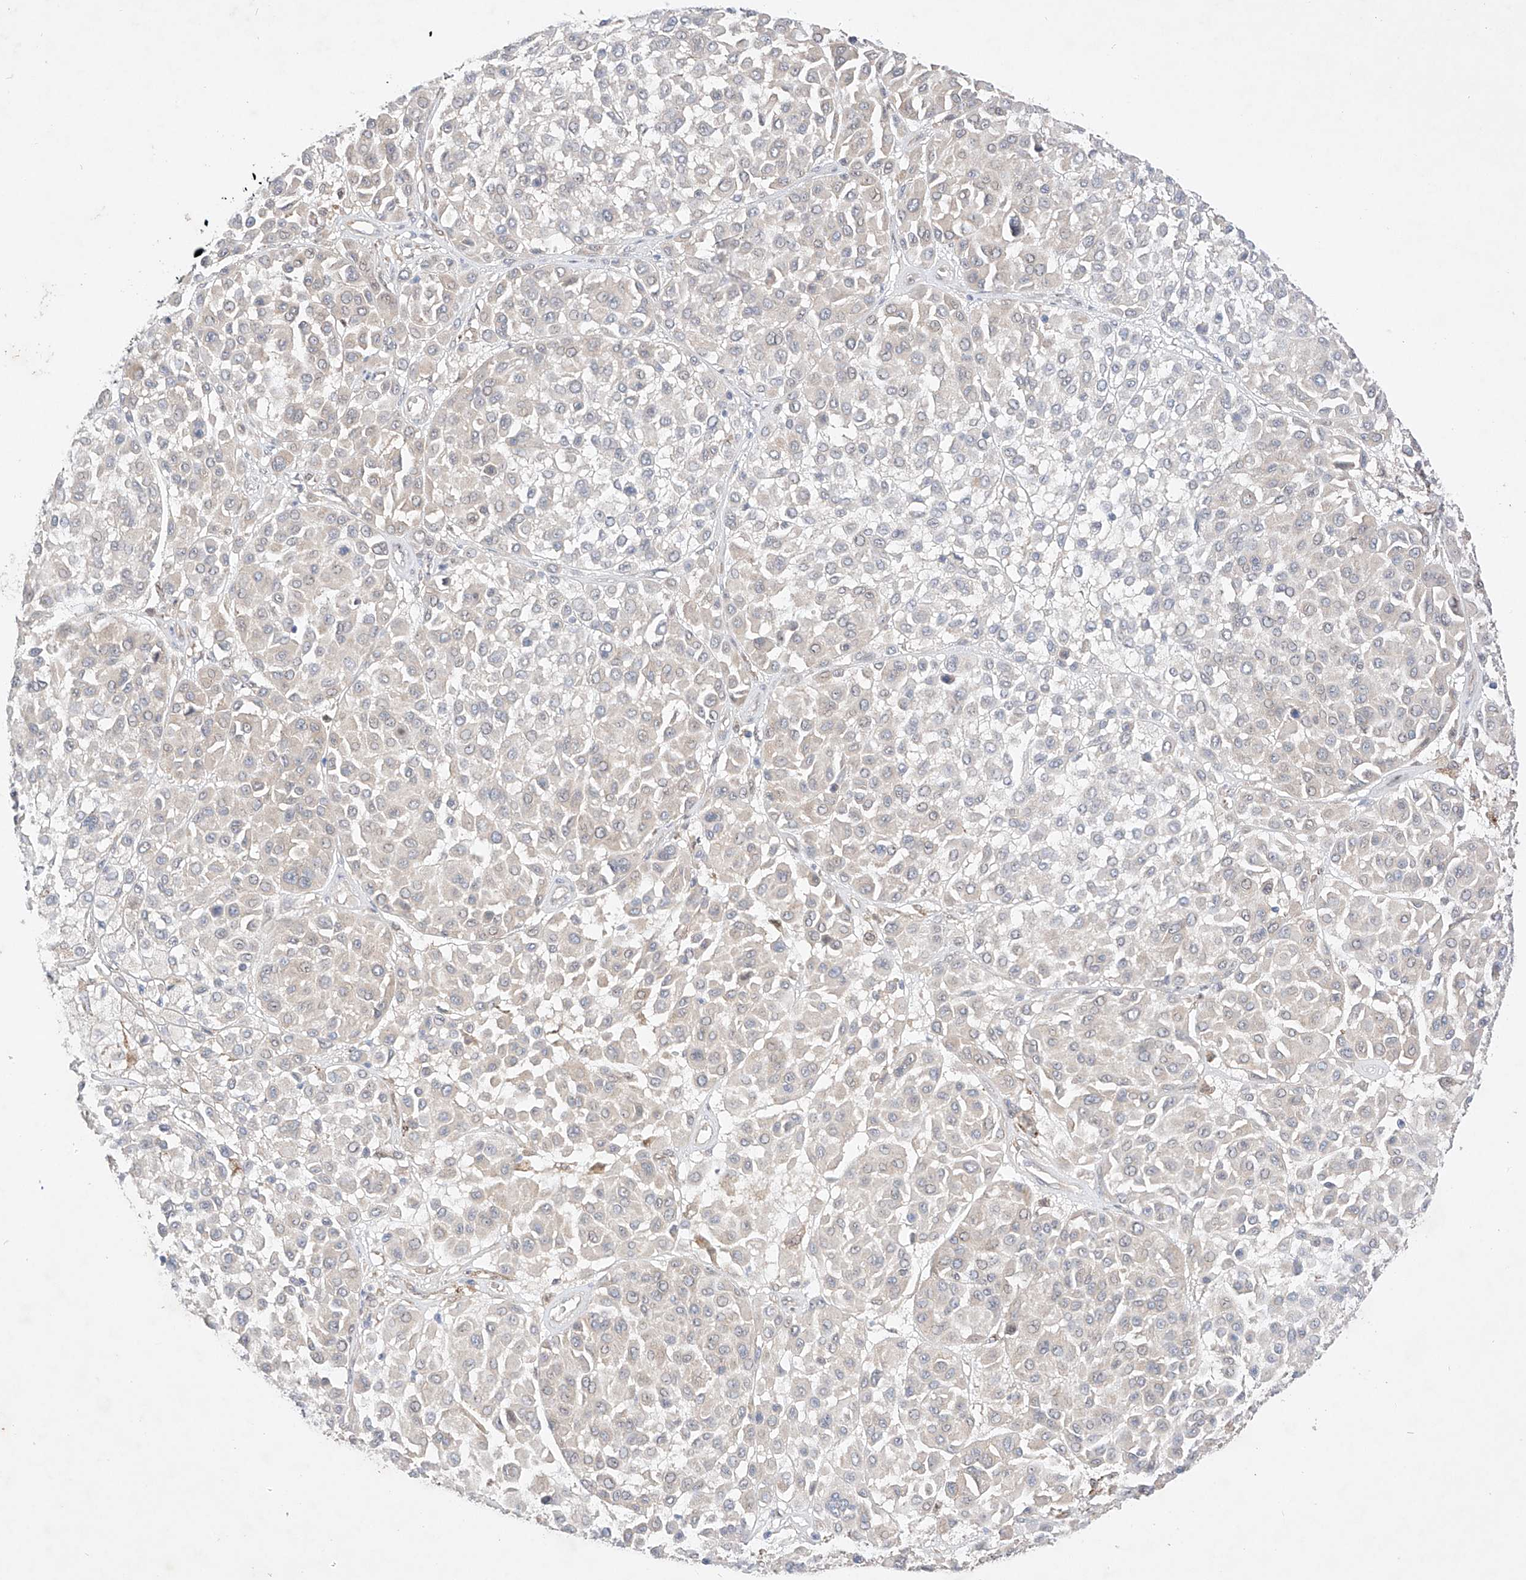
{"staining": {"intensity": "negative", "quantity": "none", "location": "none"}, "tissue": "melanoma", "cell_type": "Tumor cells", "image_type": "cancer", "snomed": [{"axis": "morphology", "description": "Malignant melanoma, Metastatic site"}, {"axis": "topography", "description": "Soft tissue"}], "caption": "There is no significant staining in tumor cells of malignant melanoma (metastatic site).", "gene": "IL22RA2", "patient": {"sex": "male", "age": 41}}